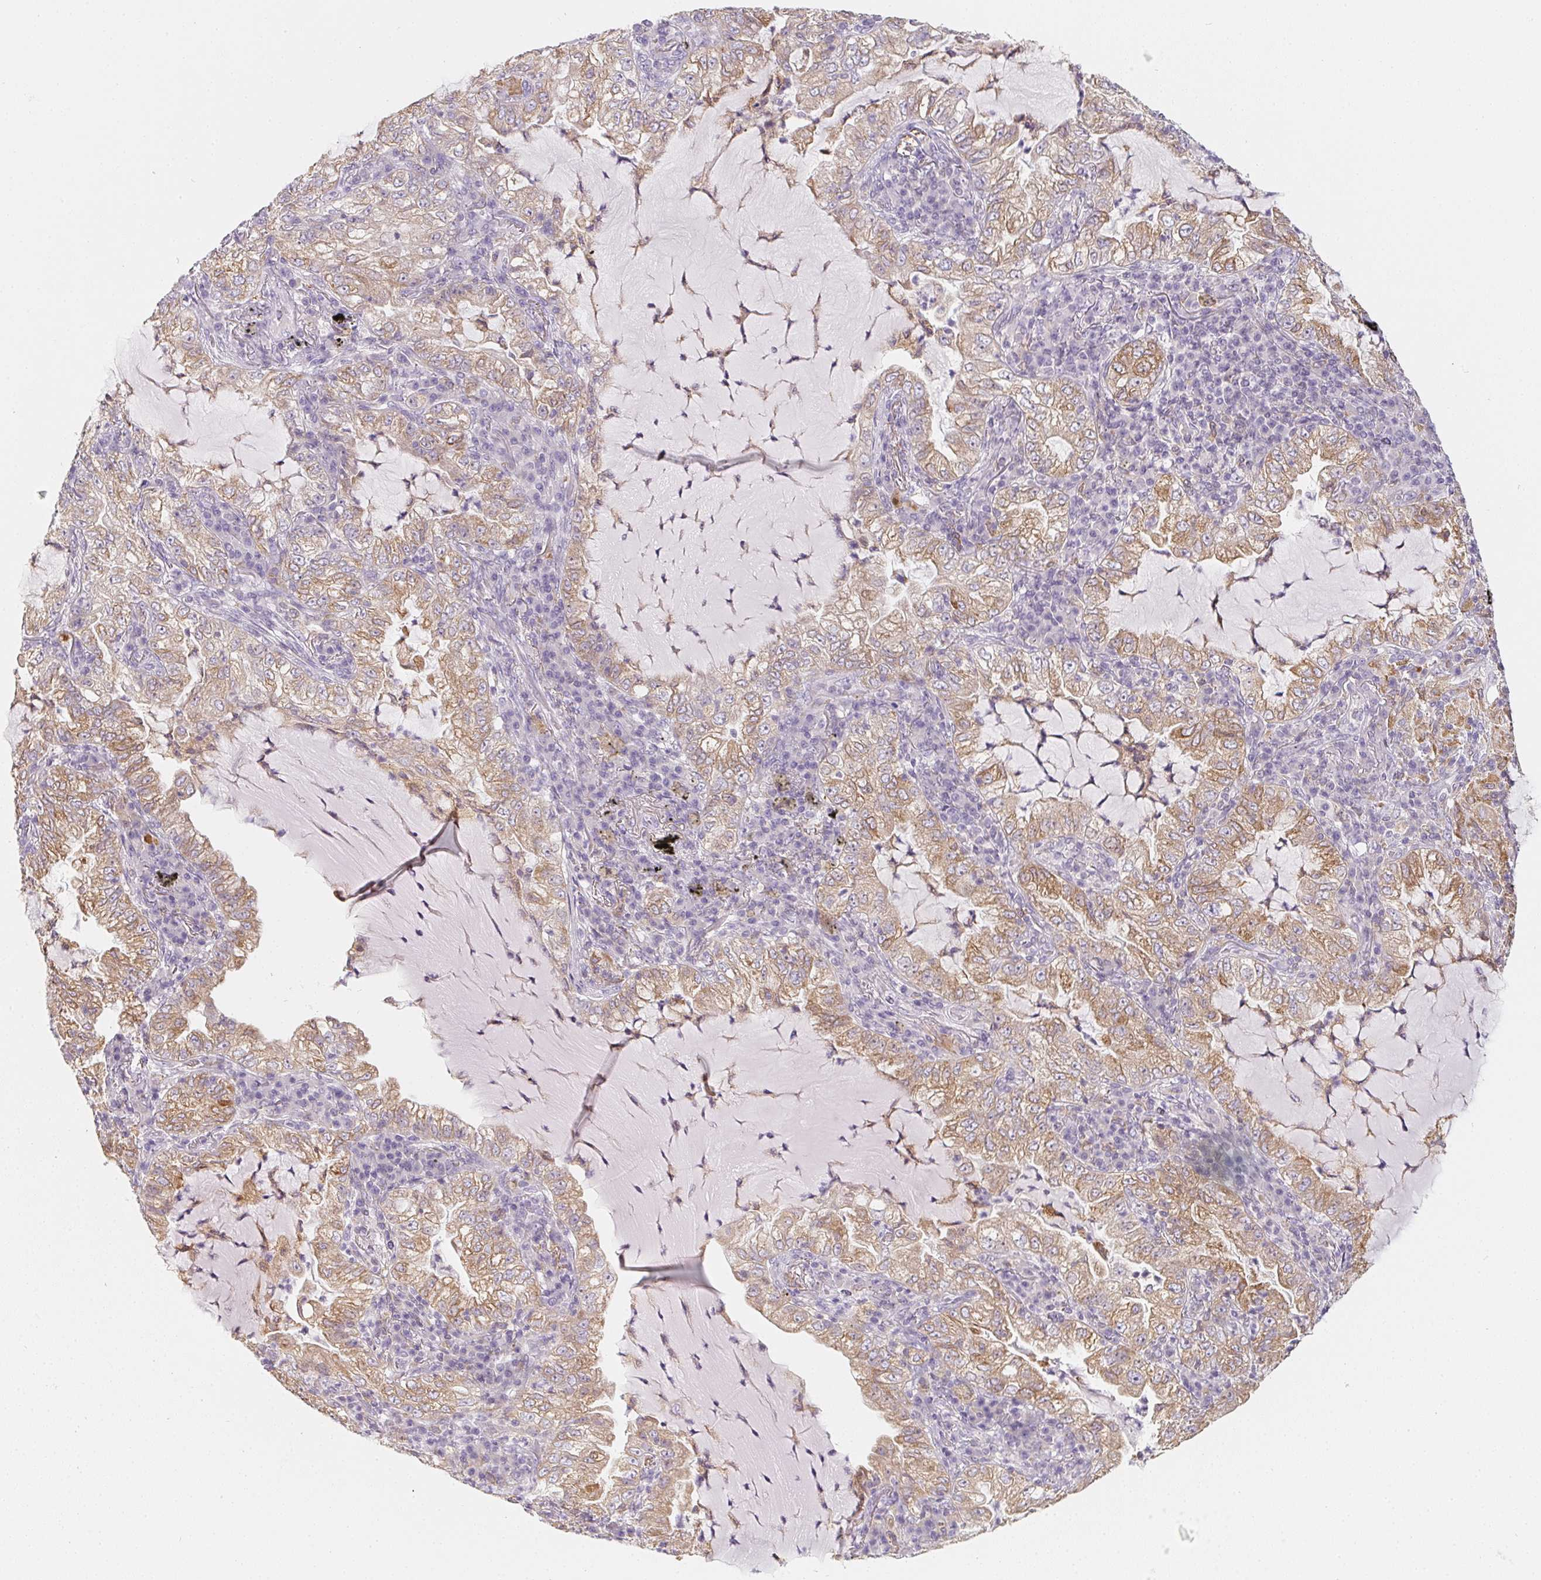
{"staining": {"intensity": "moderate", "quantity": ">75%", "location": "cytoplasmic/membranous"}, "tissue": "lung cancer", "cell_type": "Tumor cells", "image_type": "cancer", "snomed": [{"axis": "morphology", "description": "Adenocarcinoma, NOS"}, {"axis": "topography", "description": "Lung"}], "caption": "A medium amount of moderate cytoplasmic/membranous positivity is appreciated in approximately >75% of tumor cells in adenocarcinoma (lung) tissue.", "gene": "SOAT1", "patient": {"sex": "female", "age": 73}}